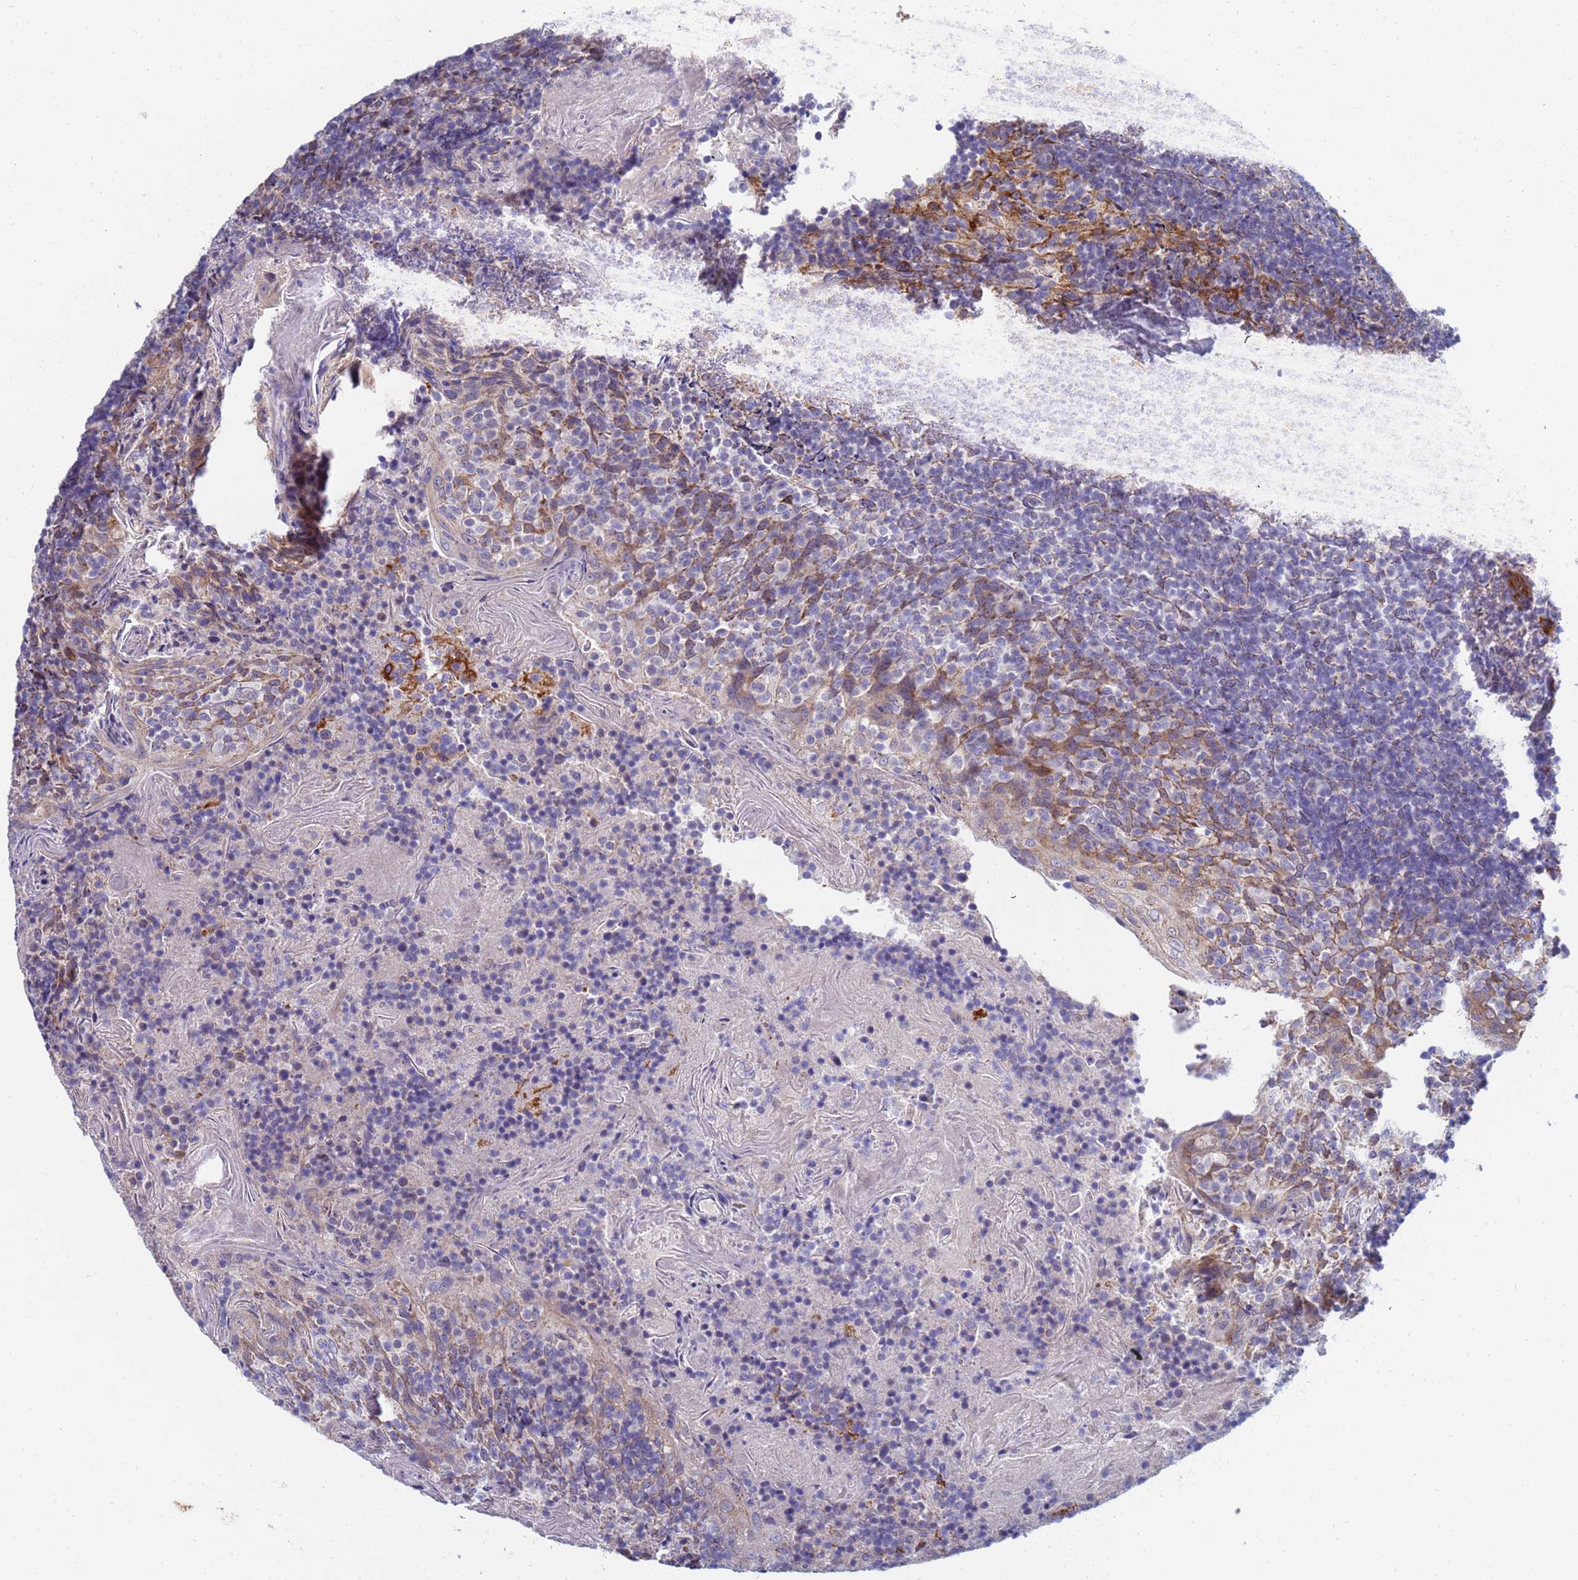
{"staining": {"intensity": "negative", "quantity": "none", "location": "none"}, "tissue": "tonsil", "cell_type": "Germinal center cells", "image_type": "normal", "snomed": [{"axis": "morphology", "description": "Normal tissue, NOS"}, {"axis": "topography", "description": "Tonsil"}], "caption": "Human tonsil stained for a protein using immunohistochemistry (IHC) displays no expression in germinal center cells.", "gene": "SDR39U1", "patient": {"sex": "female", "age": 10}}